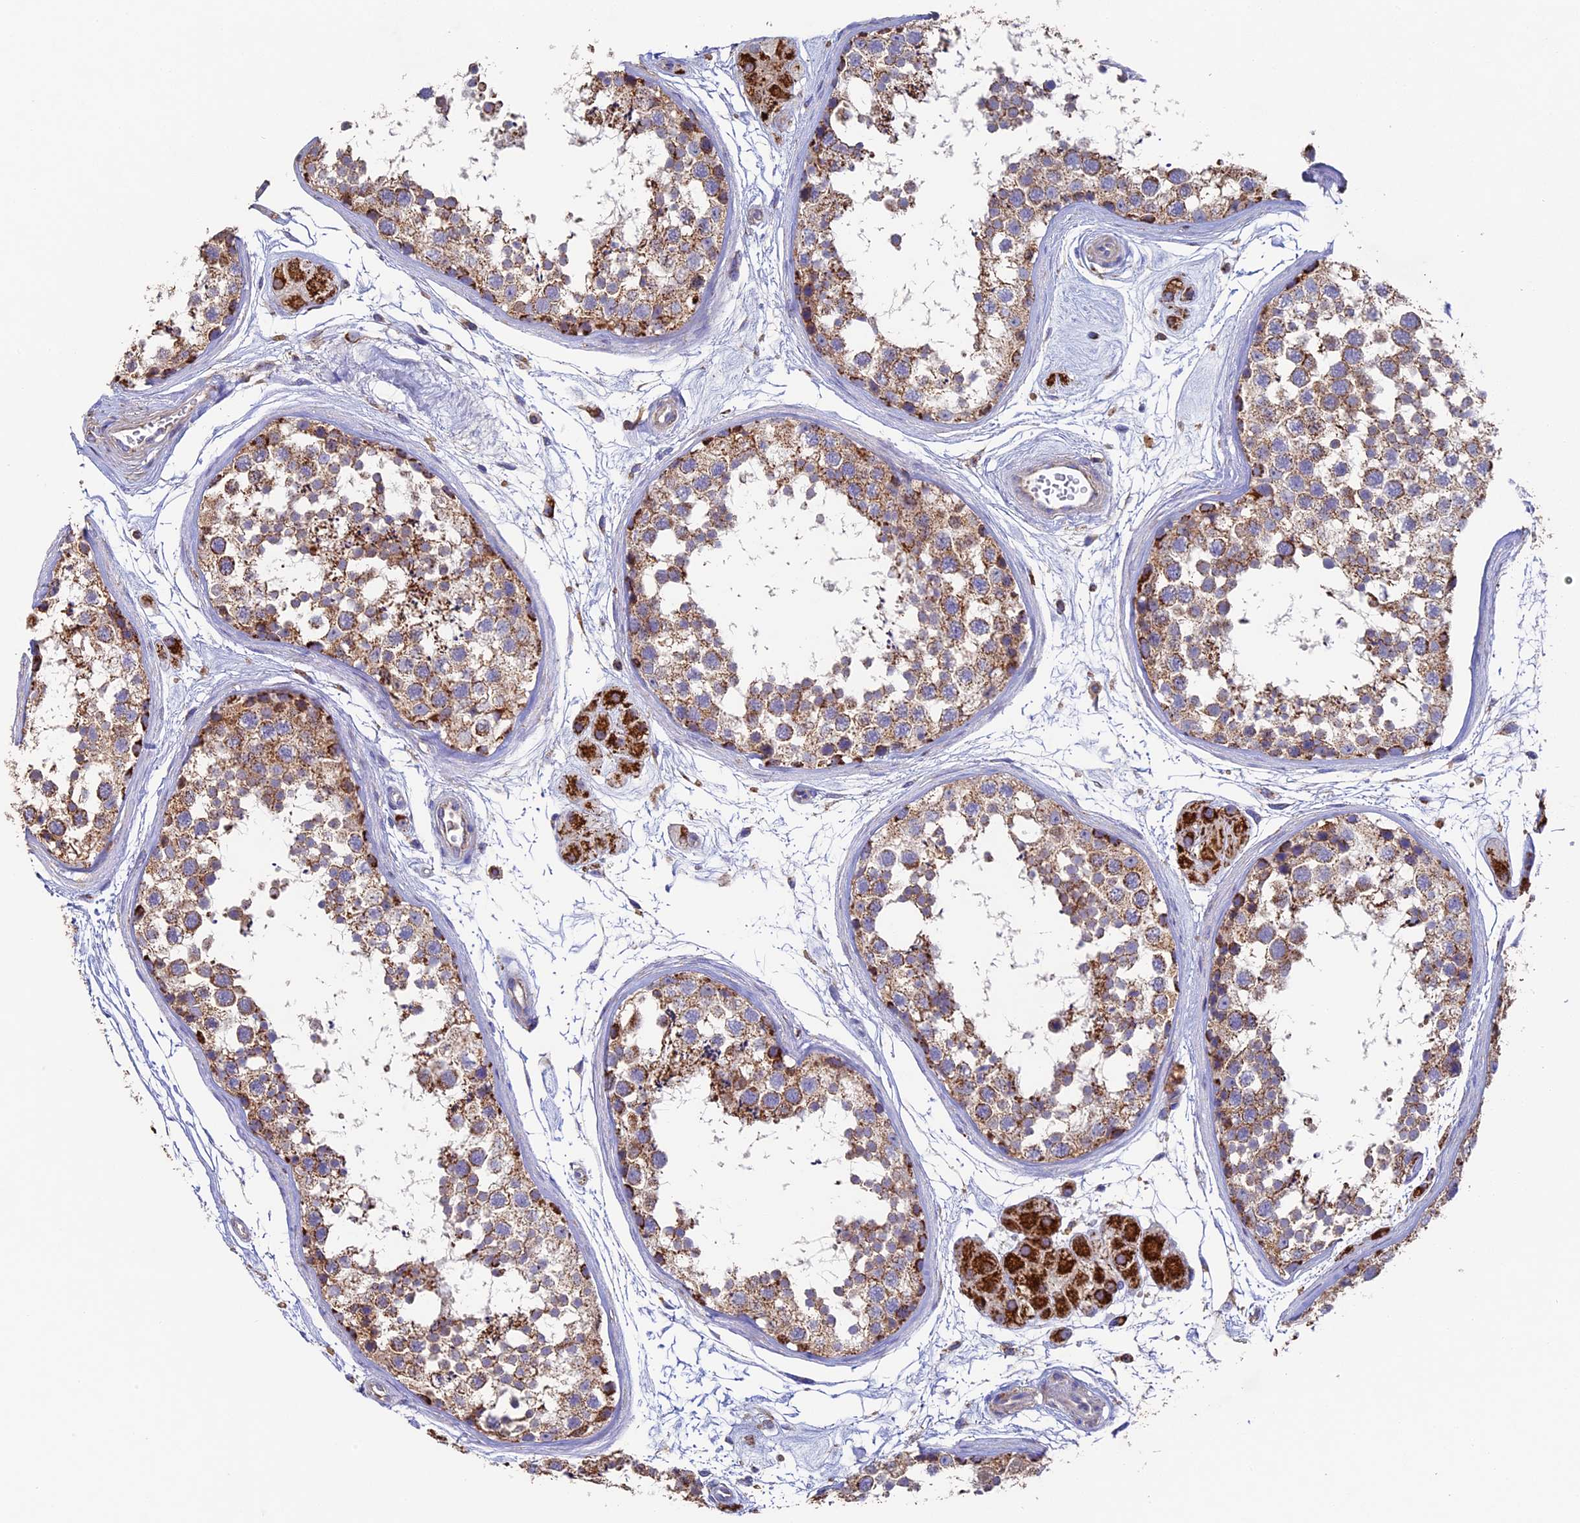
{"staining": {"intensity": "moderate", "quantity": ">75%", "location": "cytoplasmic/membranous"}, "tissue": "testis", "cell_type": "Cells in seminiferous ducts", "image_type": "normal", "snomed": [{"axis": "morphology", "description": "Normal tissue, NOS"}, {"axis": "topography", "description": "Testis"}], "caption": "A histopathology image of testis stained for a protein reveals moderate cytoplasmic/membranous brown staining in cells in seminiferous ducts. Using DAB (3,3'-diaminobenzidine) (brown) and hematoxylin (blue) stains, captured at high magnification using brightfield microscopy.", "gene": "ADAT1", "patient": {"sex": "male", "age": 56}}